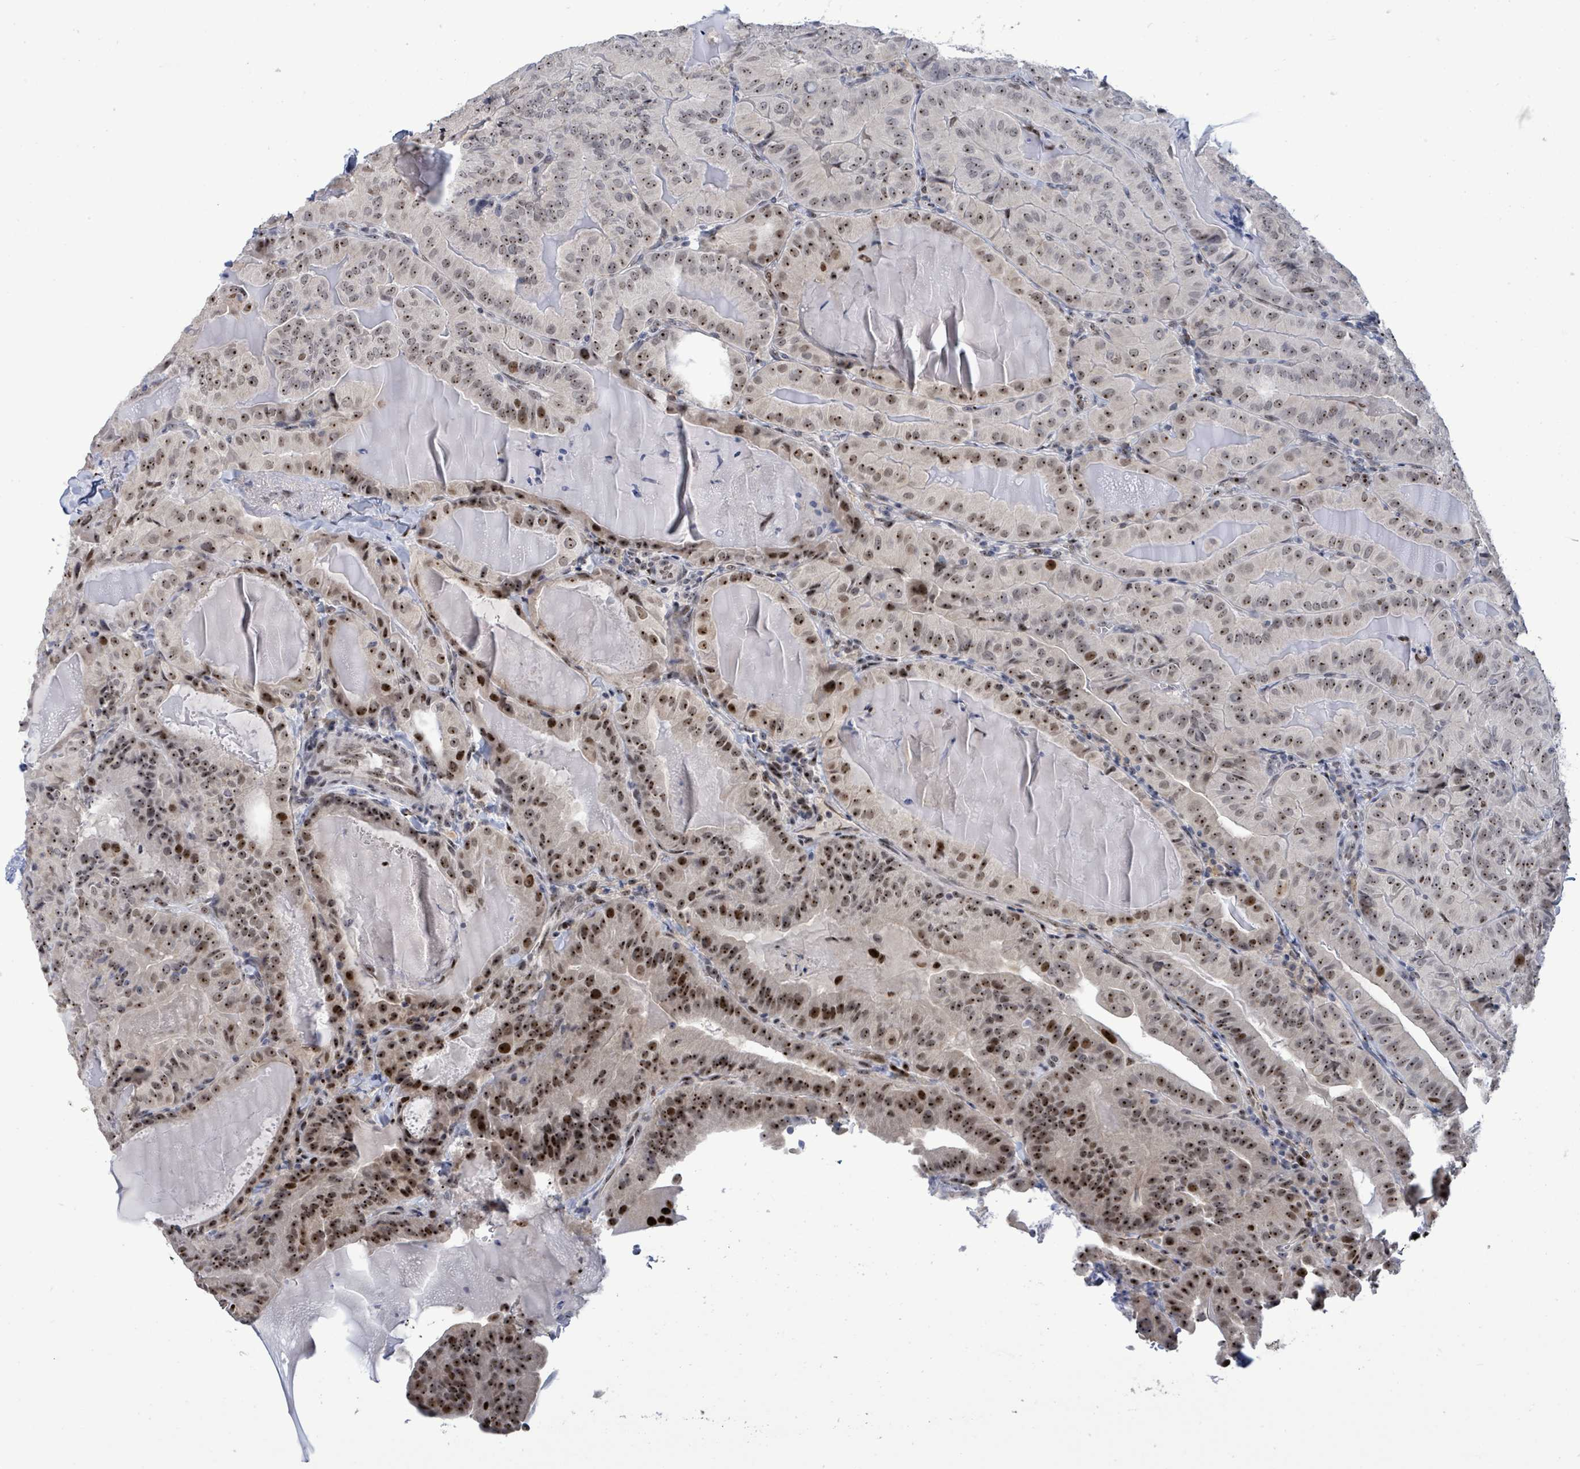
{"staining": {"intensity": "strong", "quantity": "25%-75%", "location": "nuclear"}, "tissue": "thyroid cancer", "cell_type": "Tumor cells", "image_type": "cancer", "snomed": [{"axis": "morphology", "description": "Papillary adenocarcinoma, NOS"}, {"axis": "topography", "description": "Thyroid gland"}], "caption": "Immunohistochemical staining of human thyroid cancer (papillary adenocarcinoma) exhibits strong nuclear protein staining in about 25%-75% of tumor cells.", "gene": "RRN3", "patient": {"sex": "female", "age": 68}}